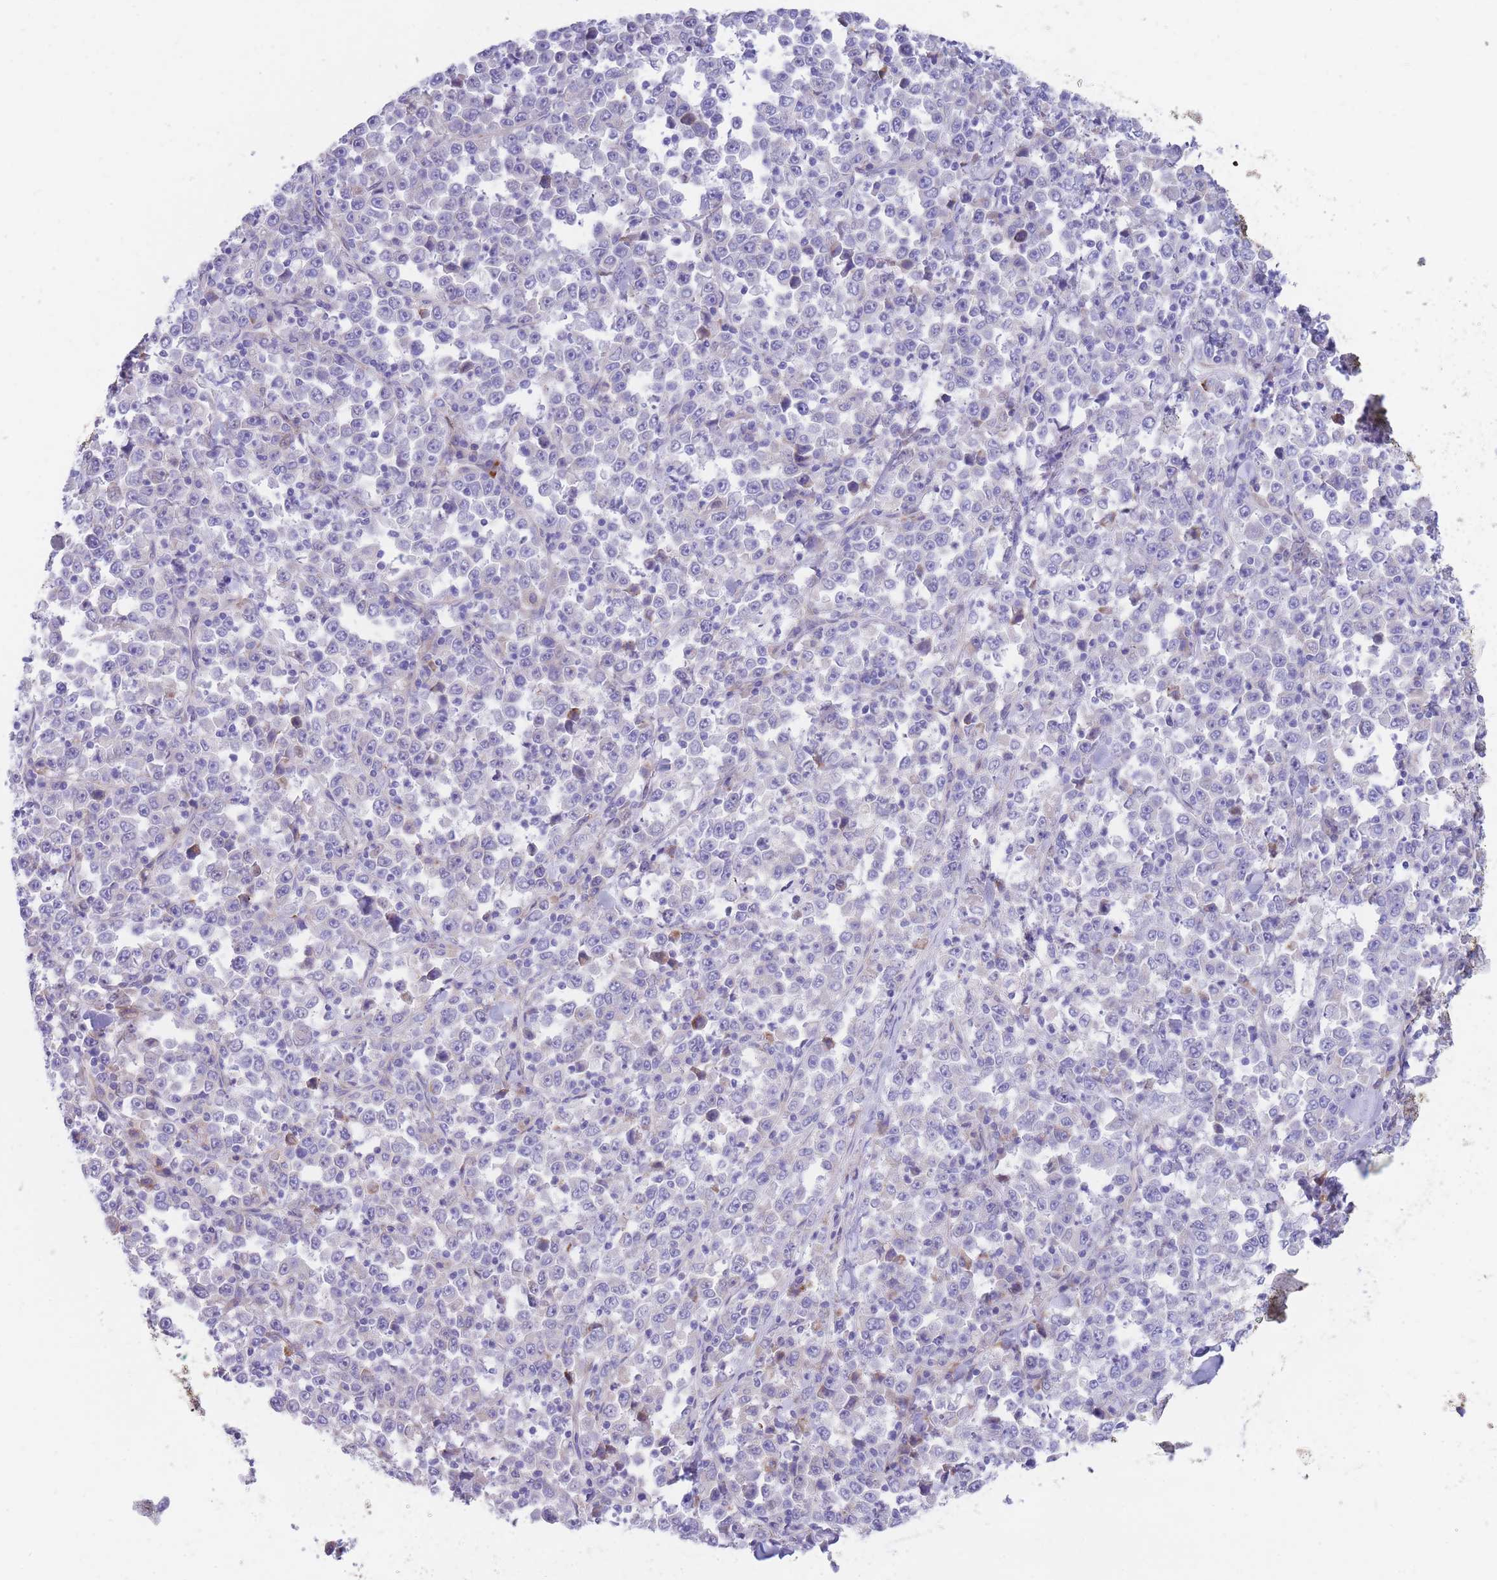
{"staining": {"intensity": "negative", "quantity": "none", "location": "none"}, "tissue": "stomach cancer", "cell_type": "Tumor cells", "image_type": "cancer", "snomed": [{"axis": "morphology", "description": "Normal tissue, NOS"}, {"axis": "morphology", "description": "Adenocarcinoma, NOS"}, {"axis": "topography", "description": "Stomach, upper"}, {"axis": "topography", "description": "Stomach"}], "caption": "The micrograph shows no significant staining in tumor cells of stomach adenocarcinoma. The staining is performed using DAB brown chromogen with nuclei counter-stained in using hematoxylin.", "gene": "DET1", "patient": {"sex": "male", "age": 59}}